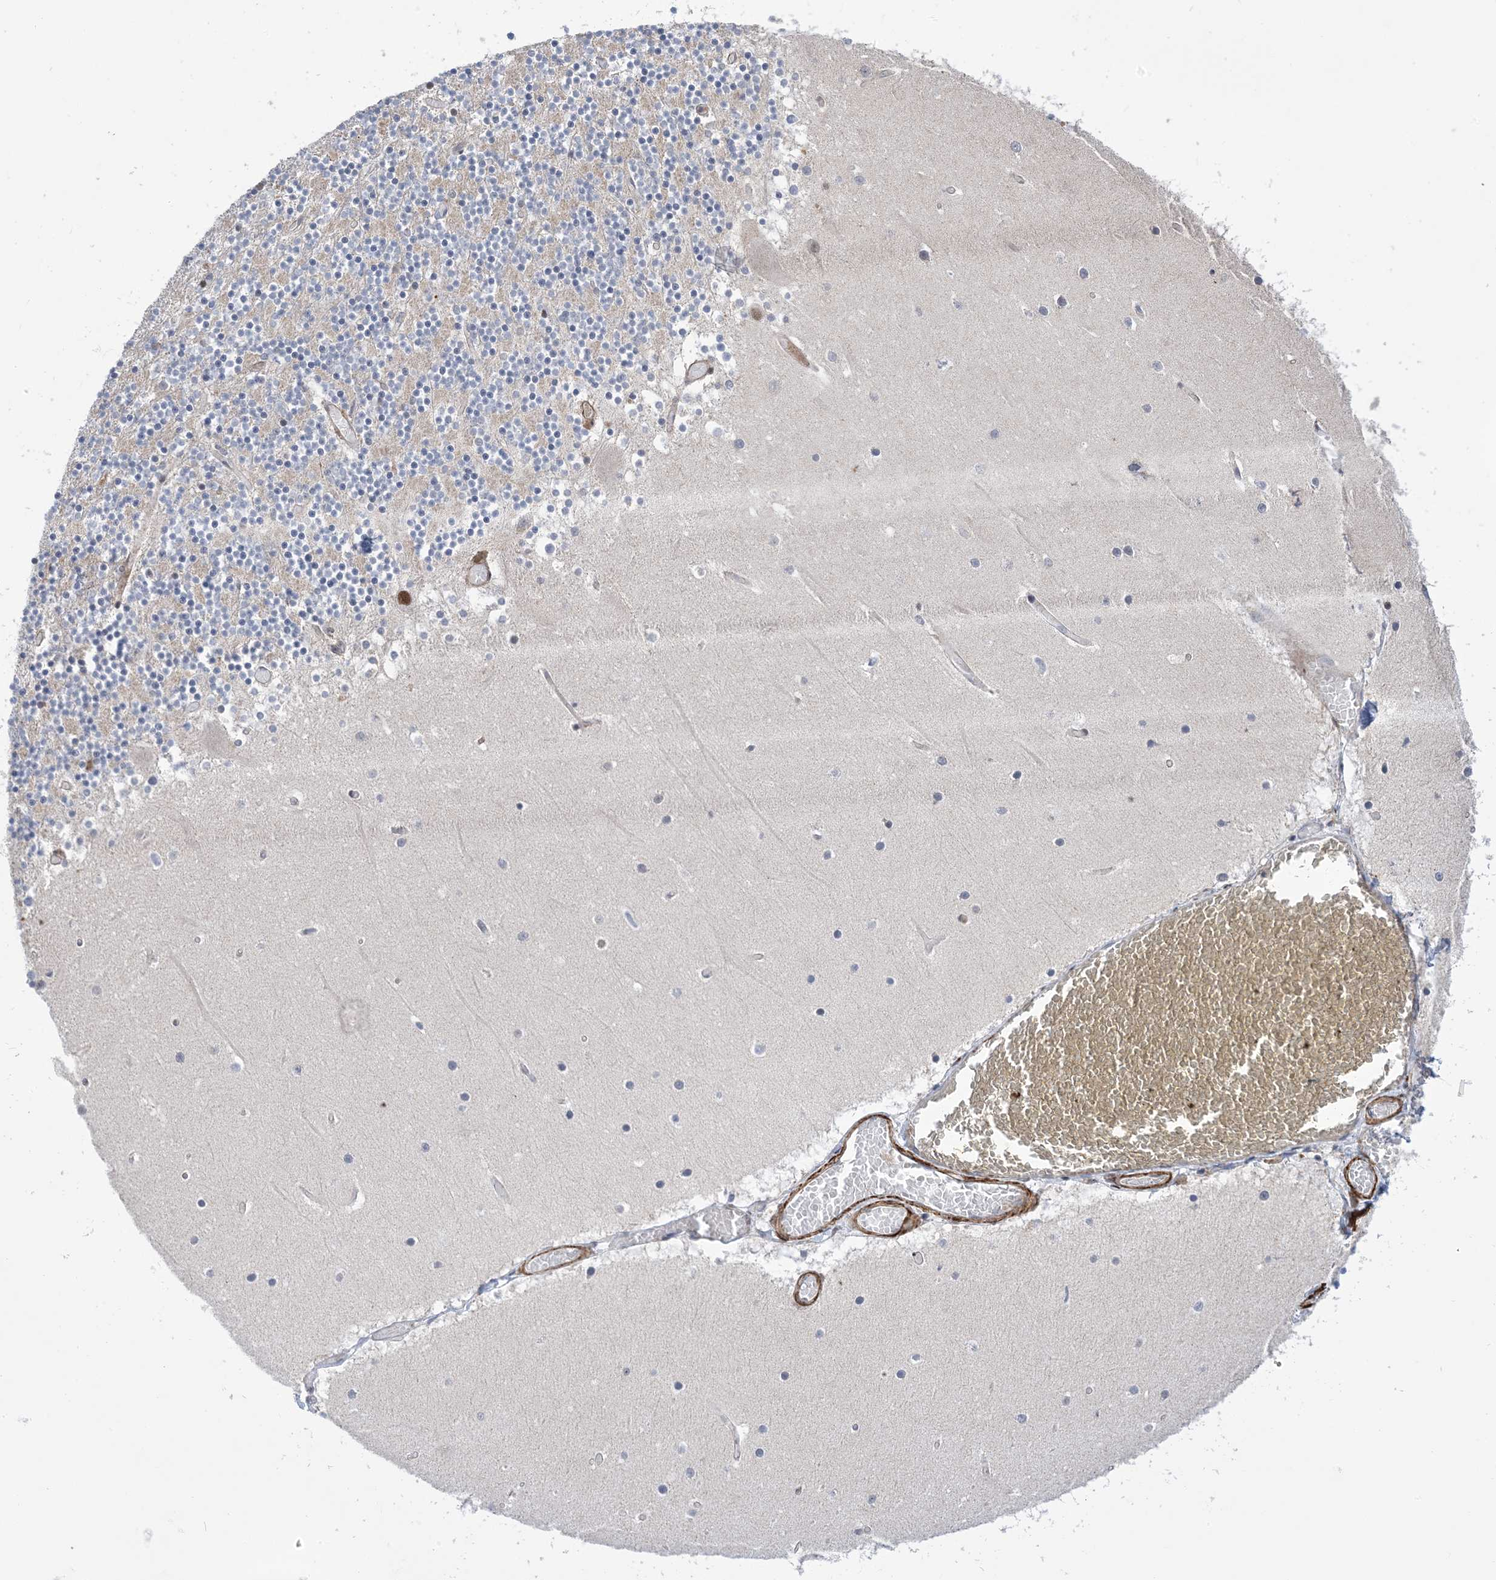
{"staining": {"intensity": "negative", "quantity": "none", "location": "none"}, "tissue": "cerebellum", "cell_type": "Cells in granular layer", "image_type": "normal", "snomed": [{"axis": "morphology", "description": "Normal tissue, NOS"}, {"axis": "topography", "description": "Cerebellum"}], "caption": "The micrograph exhibits no significant positivity in cells in granular layer of cerebellum.", "gene": "ZNF8", "patient": {"sex": "female", "age": 28}}